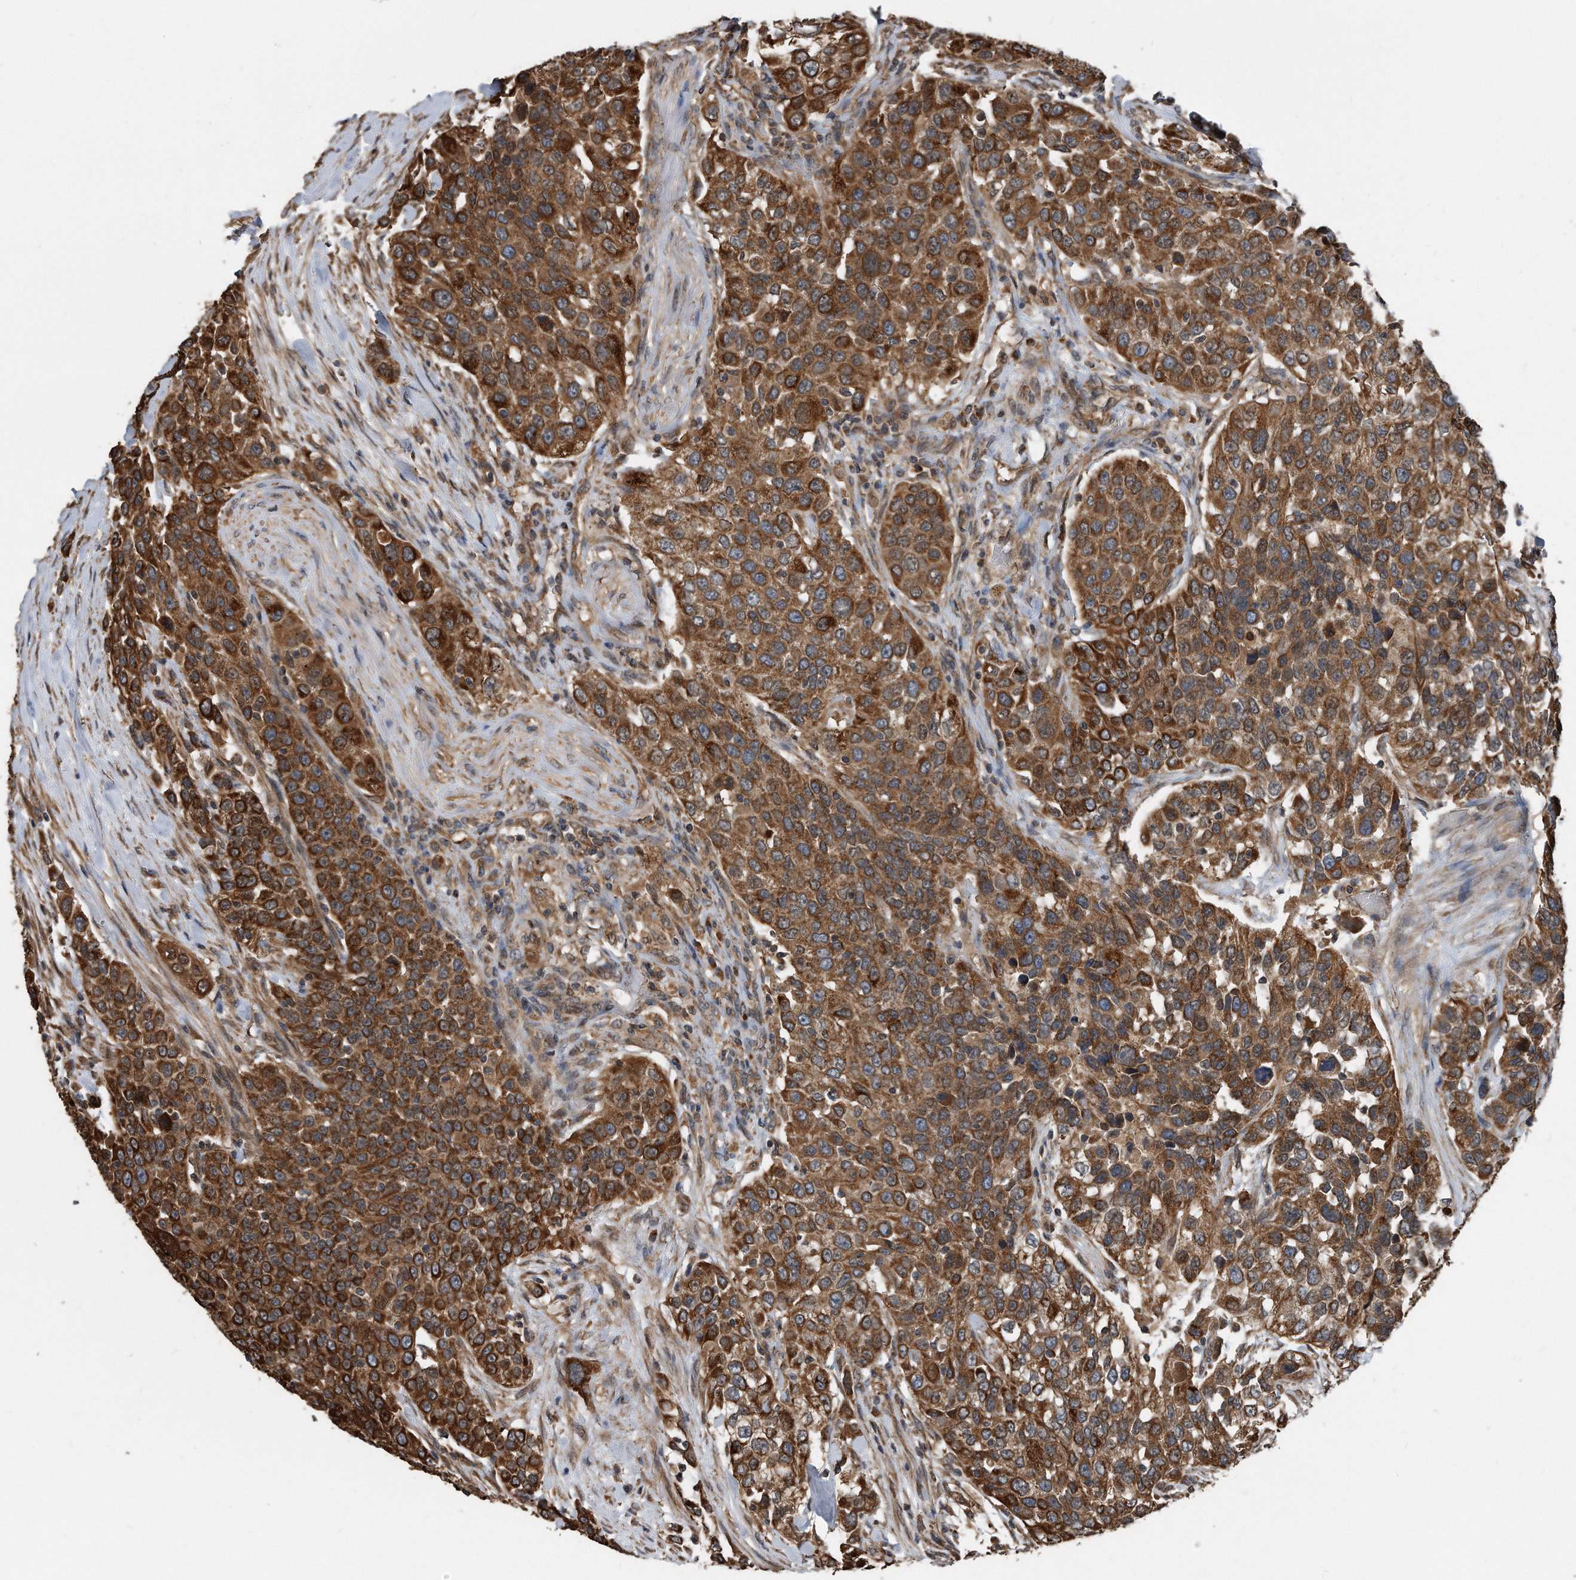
{"staining": {"intensity": "strong", "quantity": ">75%", "location": "cytoplasmic/membranous"}, "tissue": "urothelial cancer", "cell_type": "Tumor cells", "image_type": "cancer", "snomed": [{"axis": "morphology", "description": "Urothelial carcinoma, High grade"}, {"axis": "topography", "description": "Urinary bladder"}], "caption": "DAB immunohistochemical staining of human urothelial cancer shows strong cytoplasmic/membranous protein positivity in approximately >75% of tumor cells. (Stains: DAB (3,3'-diaminobenzidine) in brown, nuclei in blue, Microscopy: brightfield microscopy at high magnification).", "gene": "FAM136A", "patient": {"sex": "female", "age": 80}}